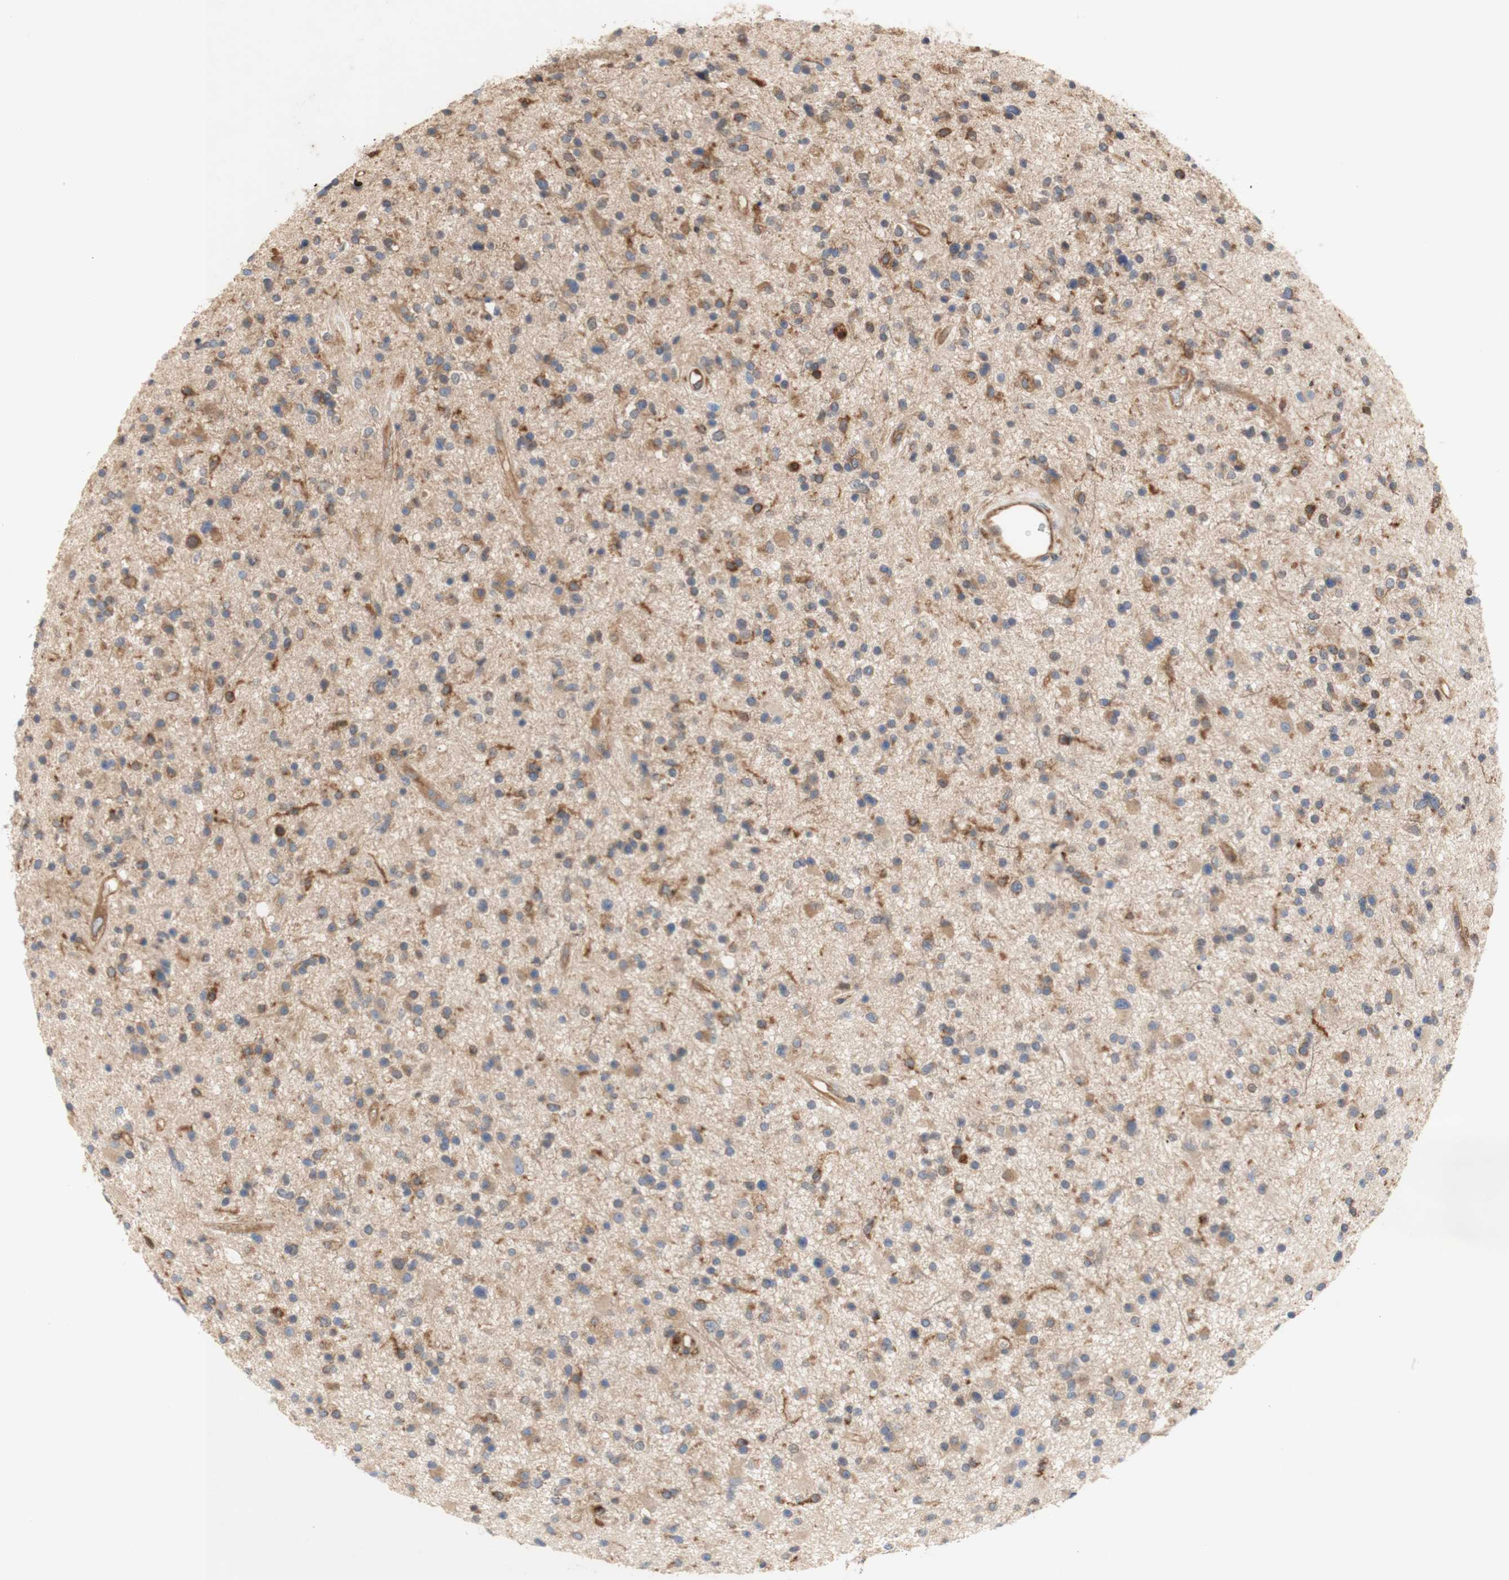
{"staining": {"intensity": "weak", "quantity": ">75%", "location": "cytoplasmic/membranous"}, "tissue": "glioma", "cell_type": "Tumor cells", "image_type": "cancer", "snomed": [{"axis": "morphology", "description": "Glioma, malignant, High grade"}, {"axis": "topography", "description": "Brain"}], "caption": "High-magnification brightfield microscopy of high-grade glioma (malignant) stained with DAB (brown) and counterstained with hematoxylin (blue). tumor cells exhibit weak cytoplasmic/membranous expression is identified in approximately>75% of cells.", "gene": "IKBKG", "patient": {"sex": "male", "age": 33}}